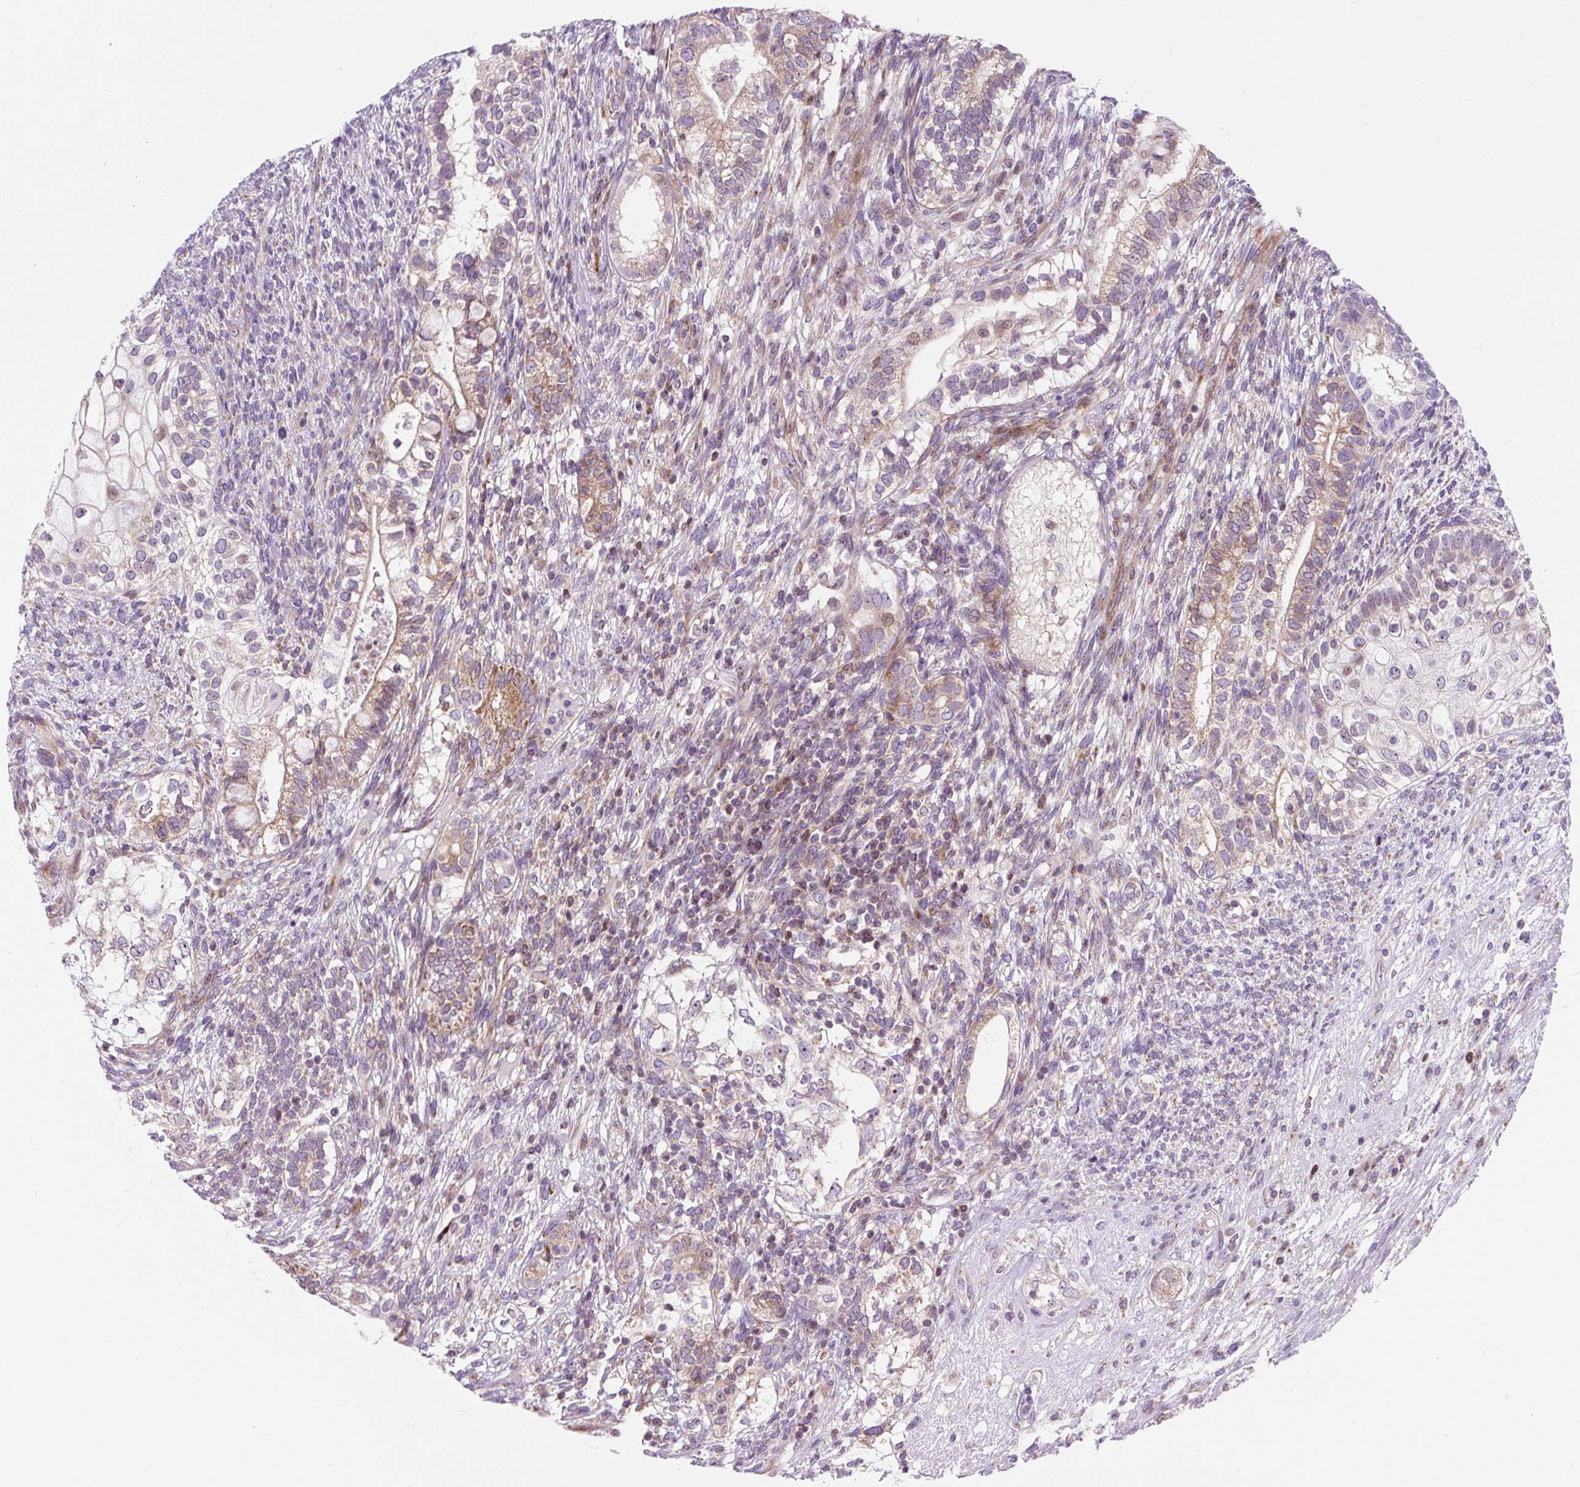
{"staining": {"intensity": "moderate", "quantity": "<25%", "location": "cytoplasmic/membranous"}, "tissue": "testis cancer", "cell_type": "Tumor cells", "image_type": "cancer", "snomed": [{"axis": "morphology", "description": "Seminoma, NOS"}, {"axis": "morphology", "description": "Carcinoma, Embryonal, NOS"}, {"axis": "topography", "description": "Testis"}], "caption": "Brown immunohistochemical staining in testis cancer (seminoma) shows moderate cytoplasmic/membranous positivity in approximately <25% of tumor cells.", "gene": "CISD3", "patient": {"sex": "male", "age": 41}}